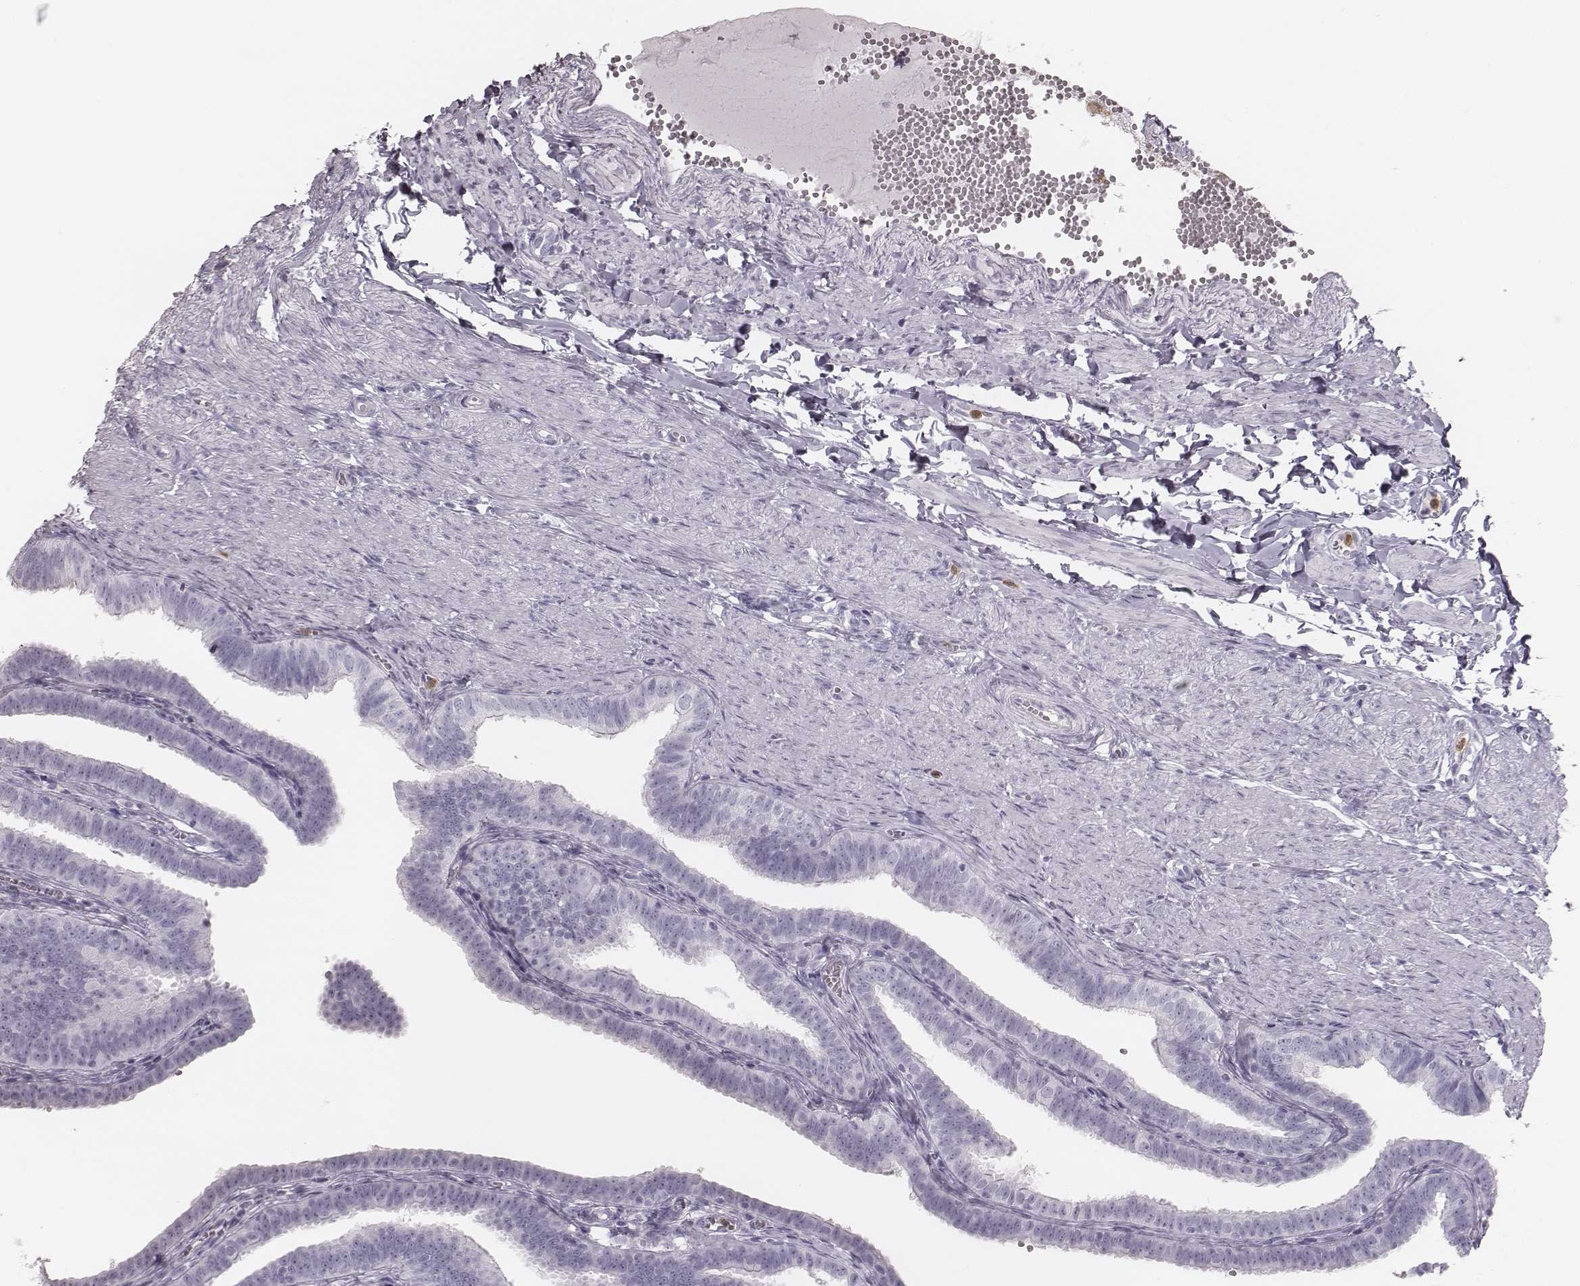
{"staining": {"intensity": "negative", "quantity": "none", "location": "none"}, "tissue": "fallopian tube", "cell_type": "Glandular cells", "image_type": "normal", "snomed": [{"axis": "morphology", "description": "Normal tissue, NOS"}, {"axis": "topography", "description": "Fallopian tube"}], "caption": "The photomicrograph displays no staining of glandular cells in benign fallopian tube. Brightfield microscopy of immunohistochemistry (IHC) stained with DAB (brown) and hematoxylin (blue), captured at high magnification.", "gene": "ELANE", "patient": {"sex": "female", "age": 25}}